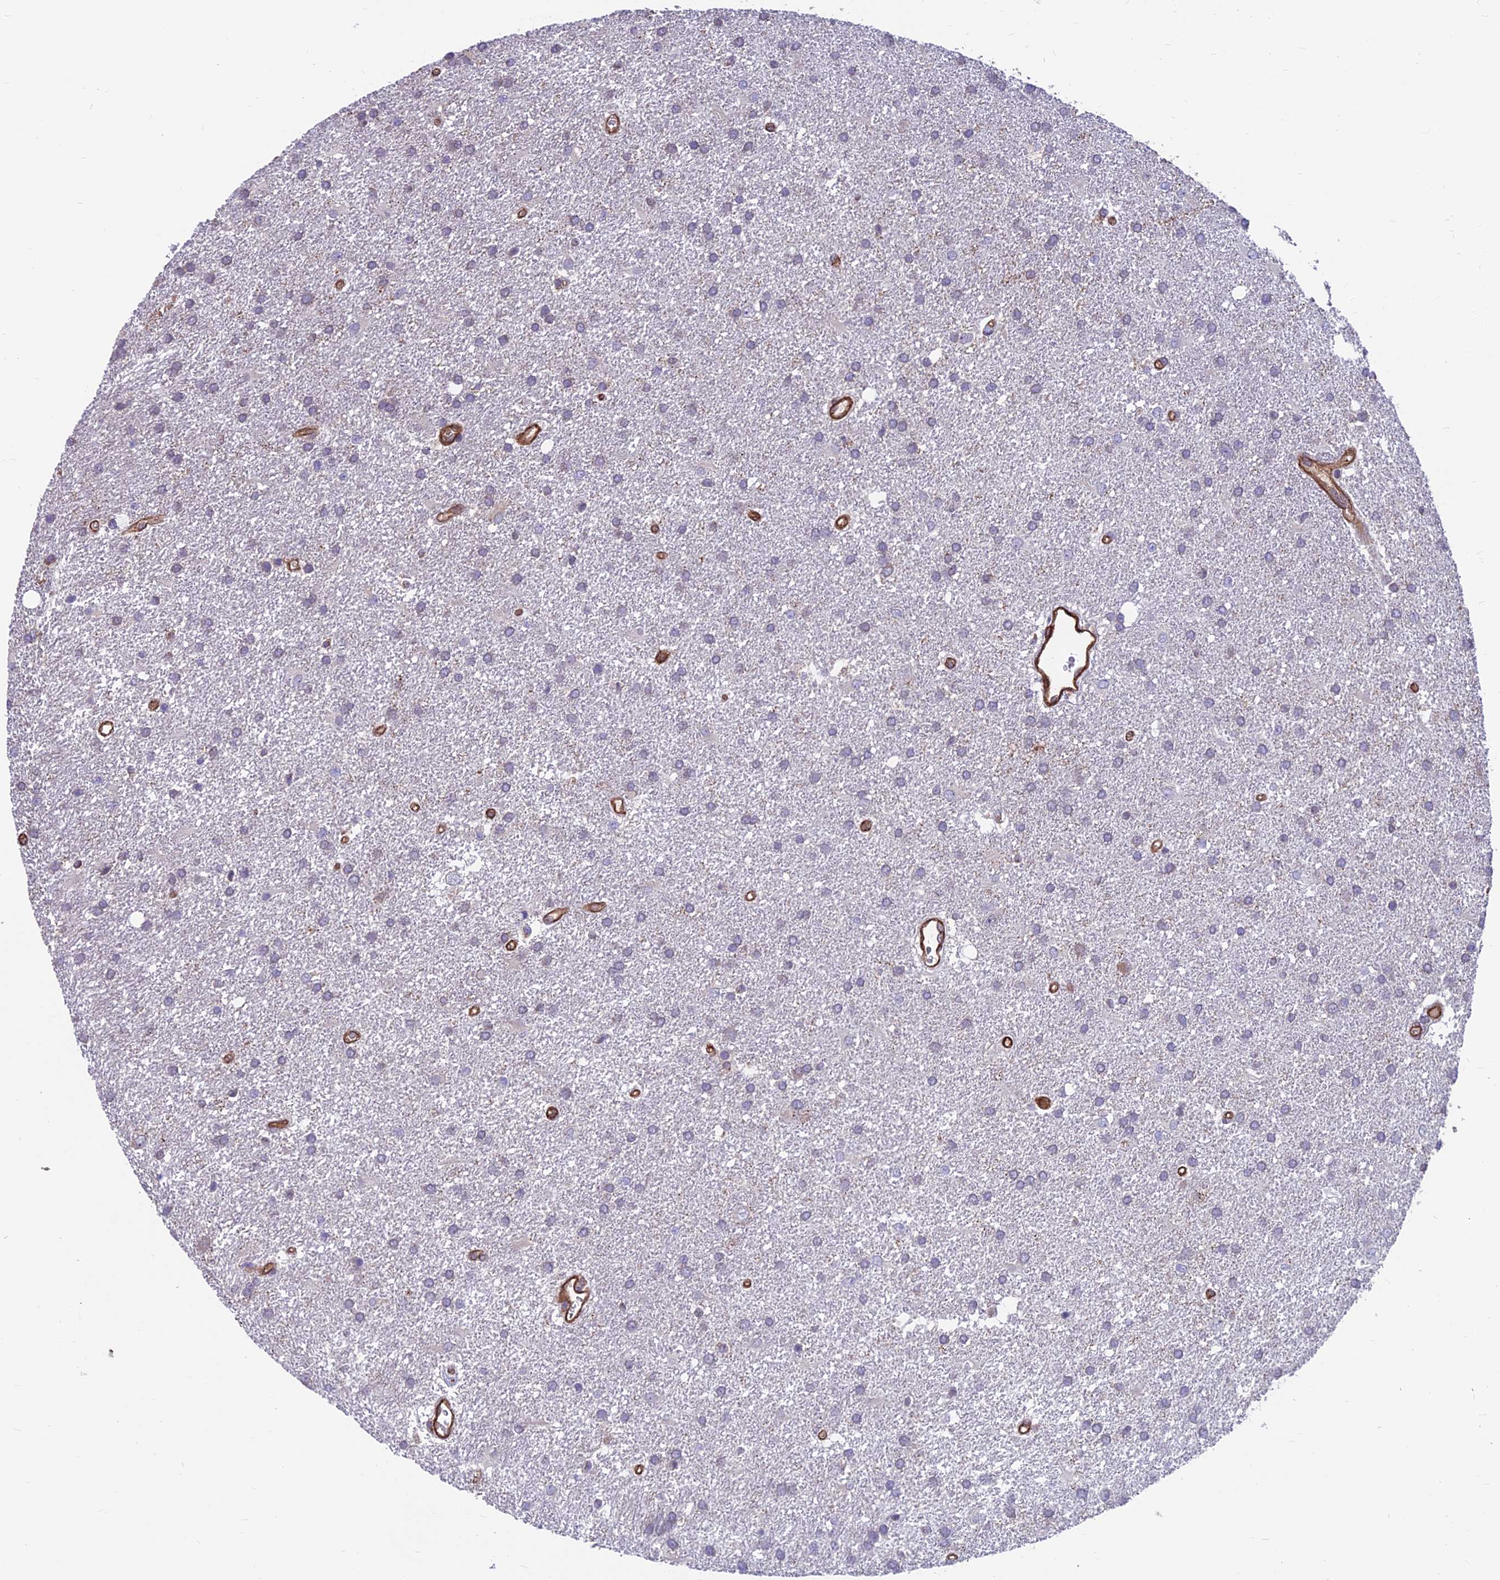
{"staining": {"intensity": "negative", "quantity": "none", "location": "none"}, "tissue": "glioma", "cell_type": "Tumor cells", "image_type": "cancer", "snomed": [{"axis": "morphology", "description": "Glioma, malignant, Low grade"}, {"axis": "topography", "description": "Brain"}], "caption": "Immunohistochemistry of human glioma exhibits no staining in tumor cells.", "gene": "RTN4RL1", "patient": {"sex": "male", "age": 66}}